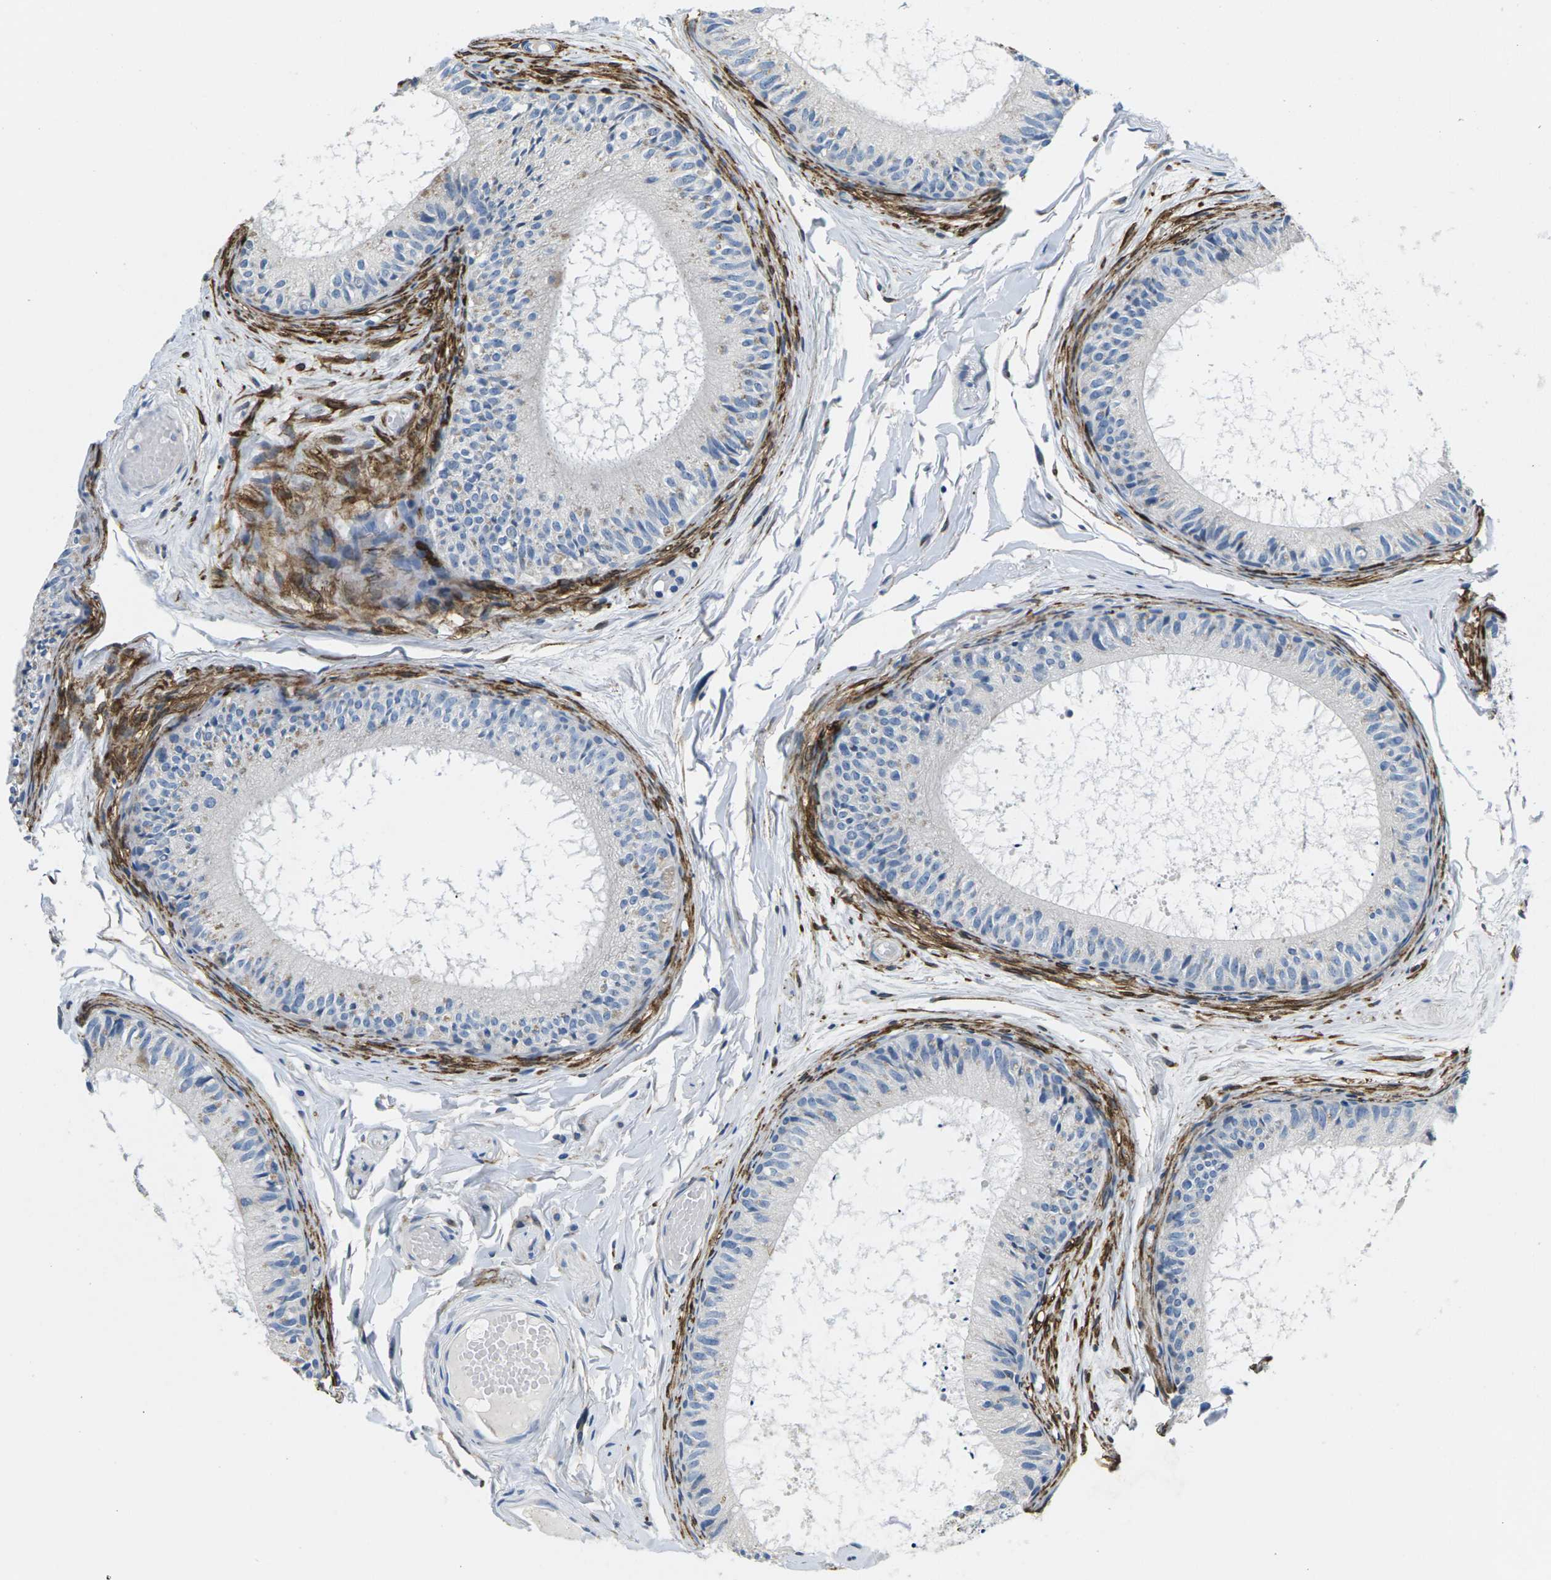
{"staining": {"intensity": "negative", "quantity": "none", "location": "none"}, "tissue": "epididymis", "cell_type": "Glandular cells", "image_type": "normal", "snomed": [{"axis": "morphology", "description": "Normal tissue, NOS"}, {"axis": "topography", "description": "Epididymis"}], "caption": "Protein analysis of unremarkable epididymis reveals no significant staining in glandular cells.", "gene": "TSPAN2", "patient": {"sex": "male", "age": 46}}